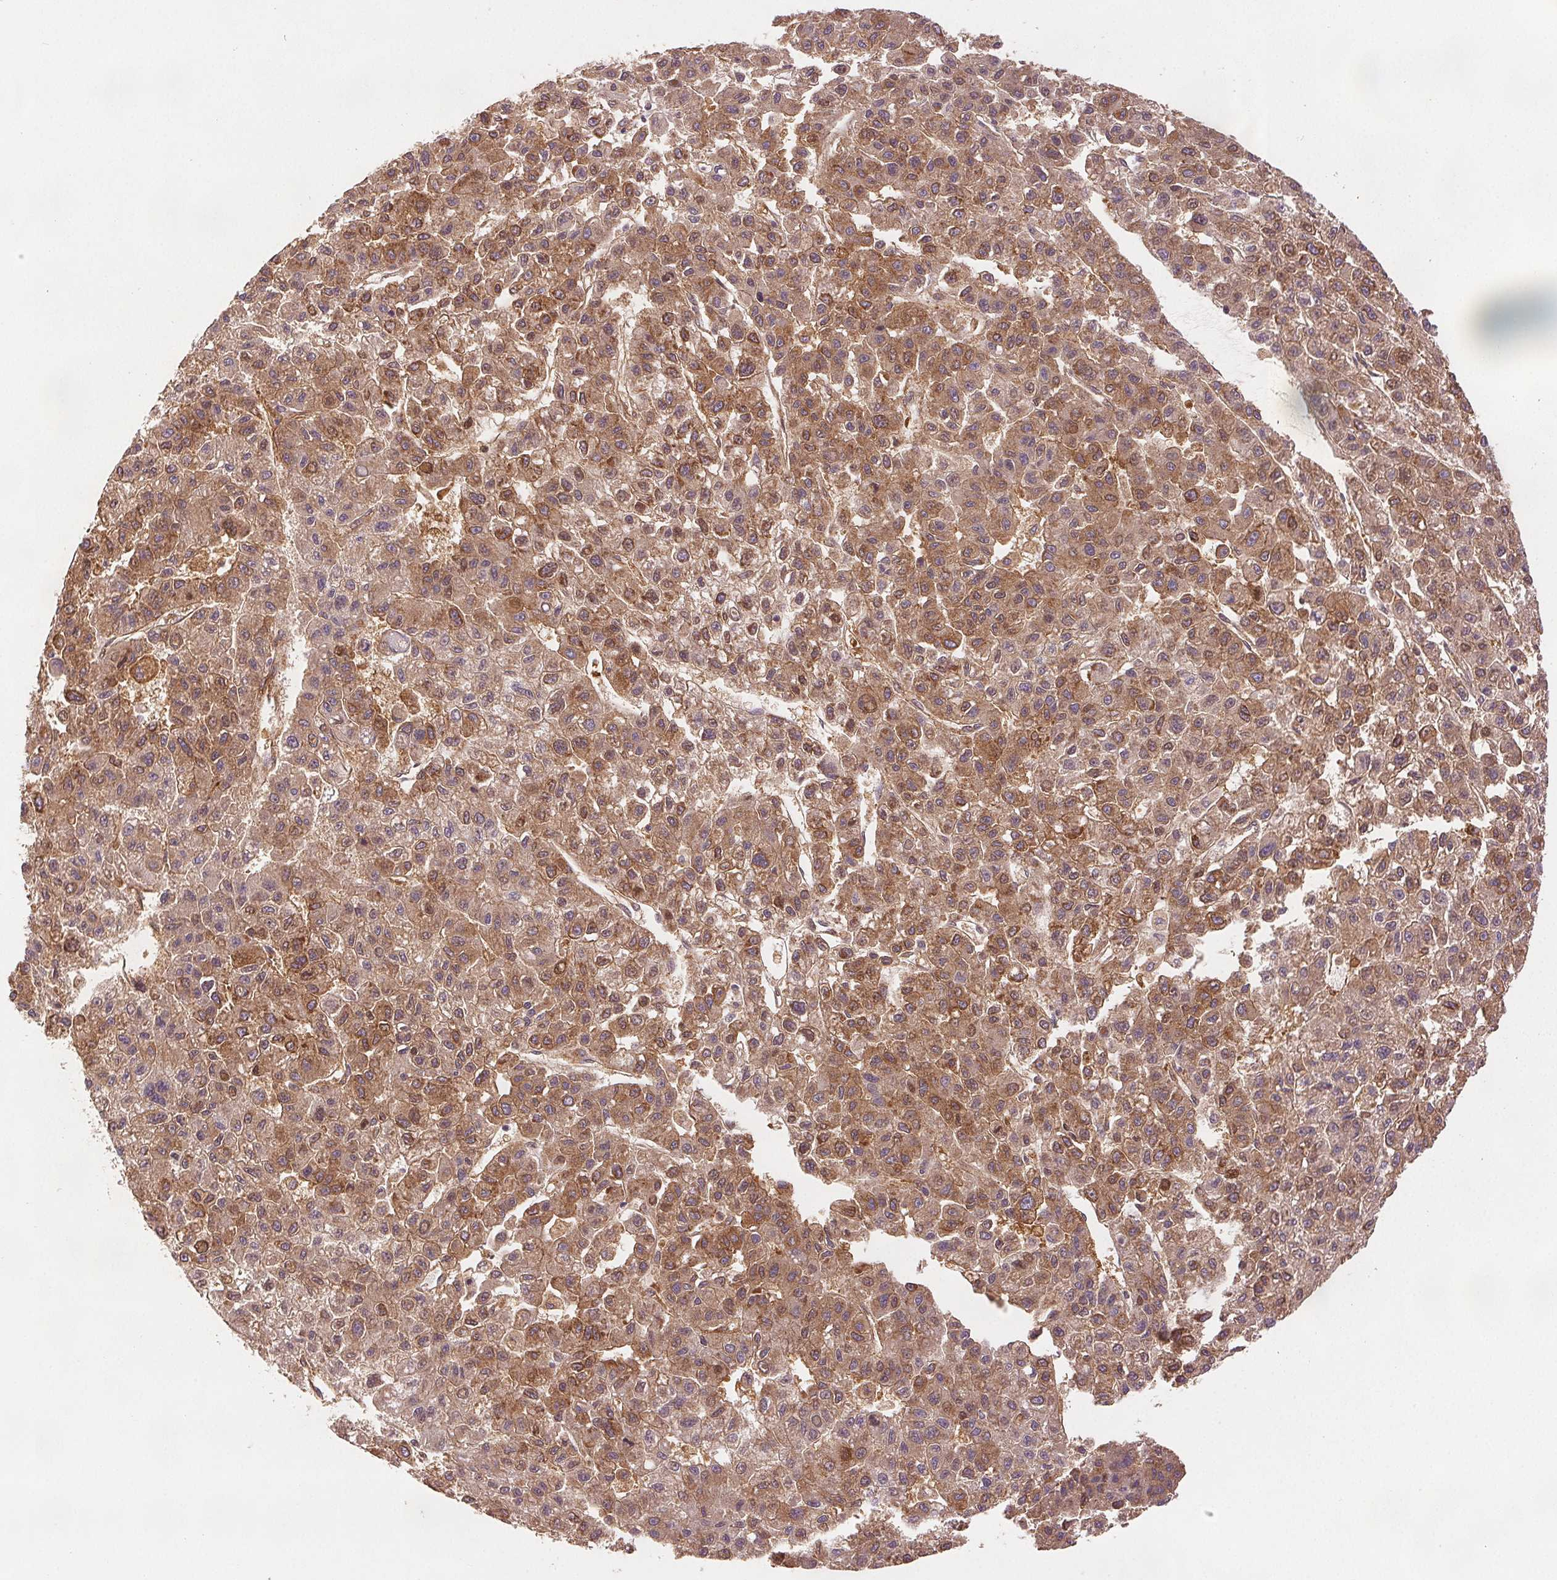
{"staining": {"intensity": "moderate", "quantity": ">75%", "location": "cytoplasmic/membranous"}, "tissue": "liver cancer", "cell_type": "Tumor cells", "image_type": "cancer", "snomed": [{"axis": "morphology", "description": "Carcinoma, Hepatocellular, NOS"}, {"axis": "topography", "description": "Liver"}], "caption": "There is medium levels of moderate cytoplasmic/membranous expression in tumor cells of liver hepatocellular carcinoma, as demonstrated by immunohistochemical staining (brown color).", "gene": "DIAPH2", "patient": {"sex": "male", "age": 70}}